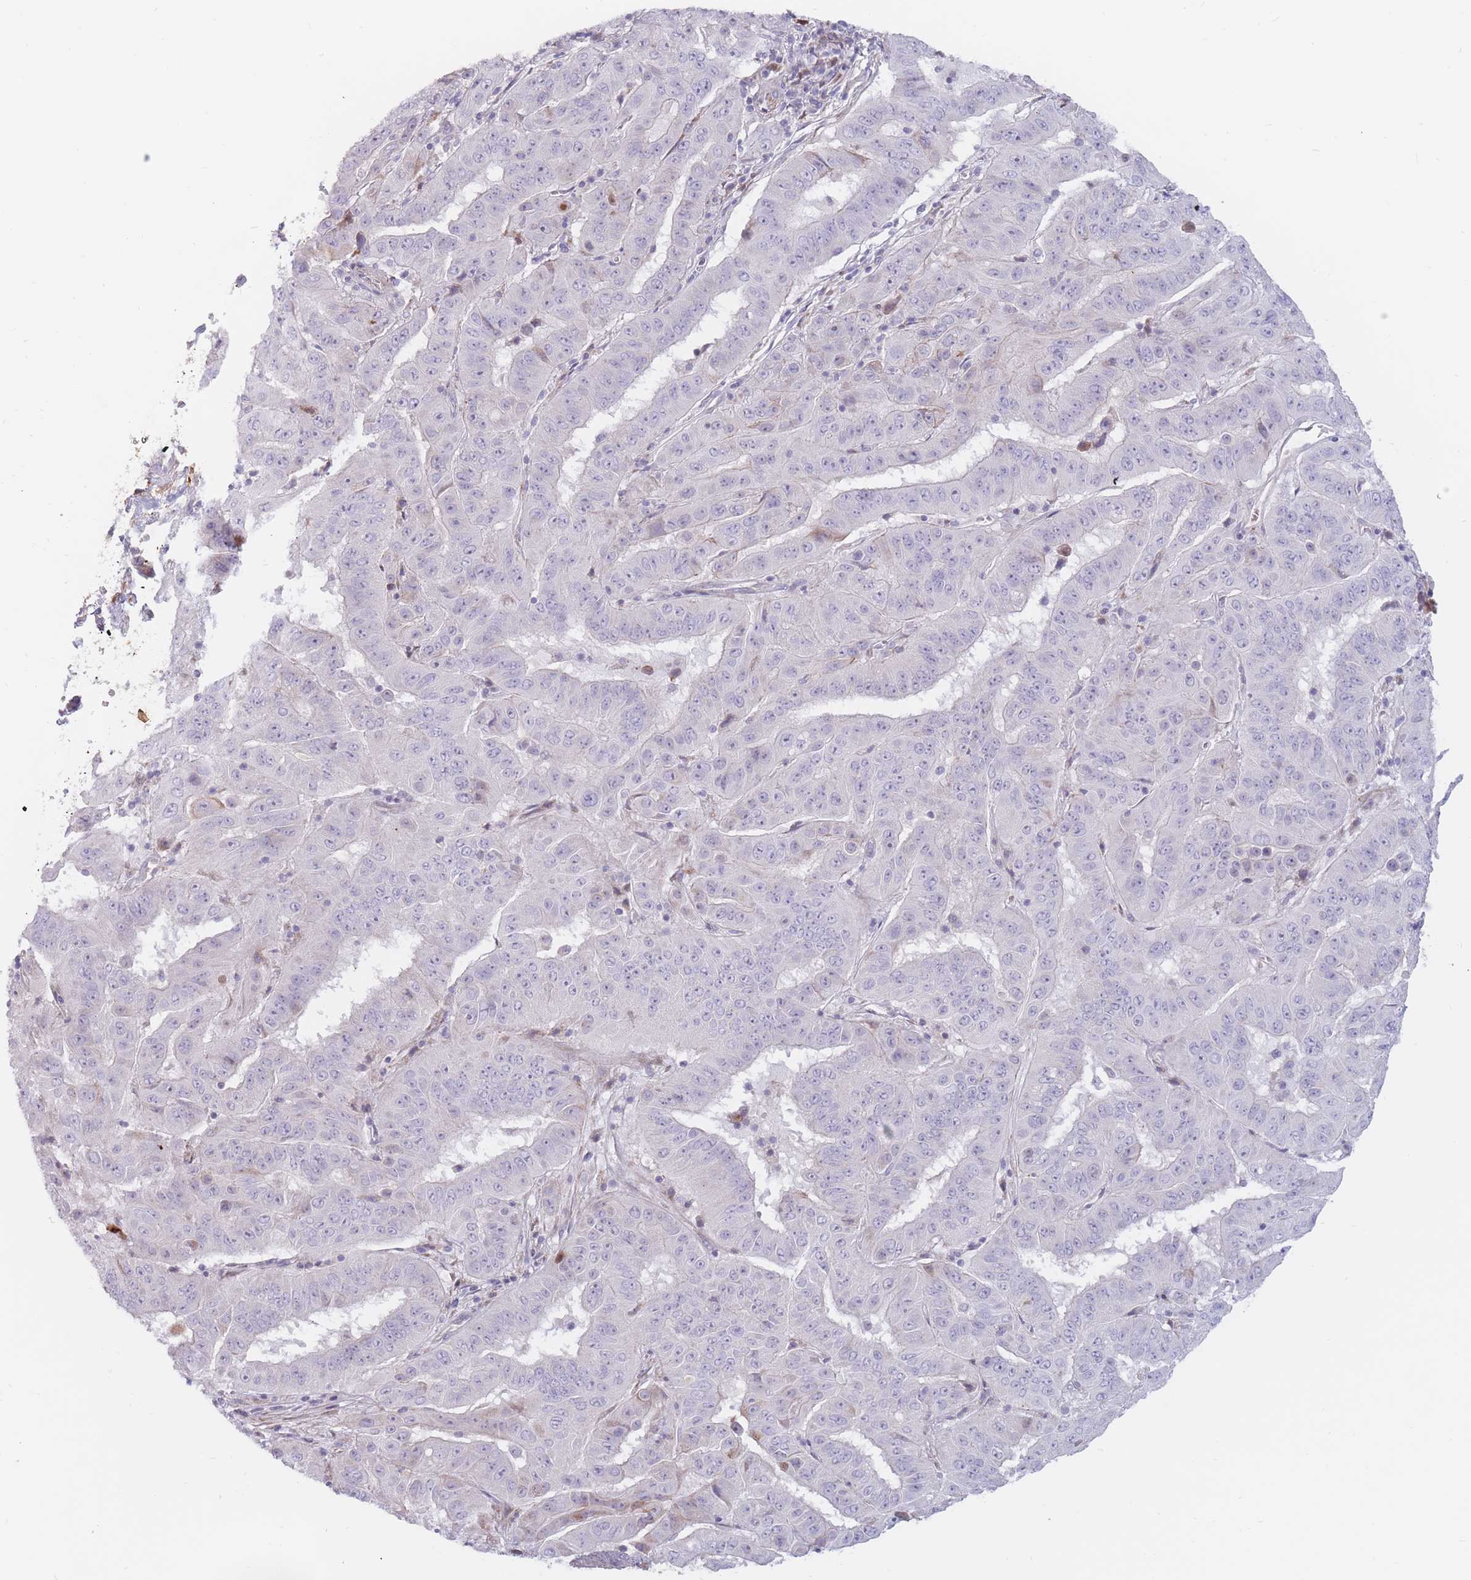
{"staining": {"intensity": "negative", "quantity": "none", "location": "none"}, "tissue": "pancreatic cancer", "cell_type": "Tumor cells", "image_type": "cancer", "snomed": [{"axis": "morphology", "description": "Adenocarcinoma, NOS"}, {"axis": "topography", "description": "Pancreas"}], "caption": "DAB (3,3'-diaminobenzidine) immunohistochemical staining of pancreatic cancer (adenocarcinoma) reveals no significant positivity in tumor cells. (Stains: DAB (3,3'-diaminobenzidine) IHC with hematoxylin counter stain, Microscopy: brightfield microscopy at high magnification).", "gene": "PTGDR", "patient": {"sex": "male", "age": 63}}